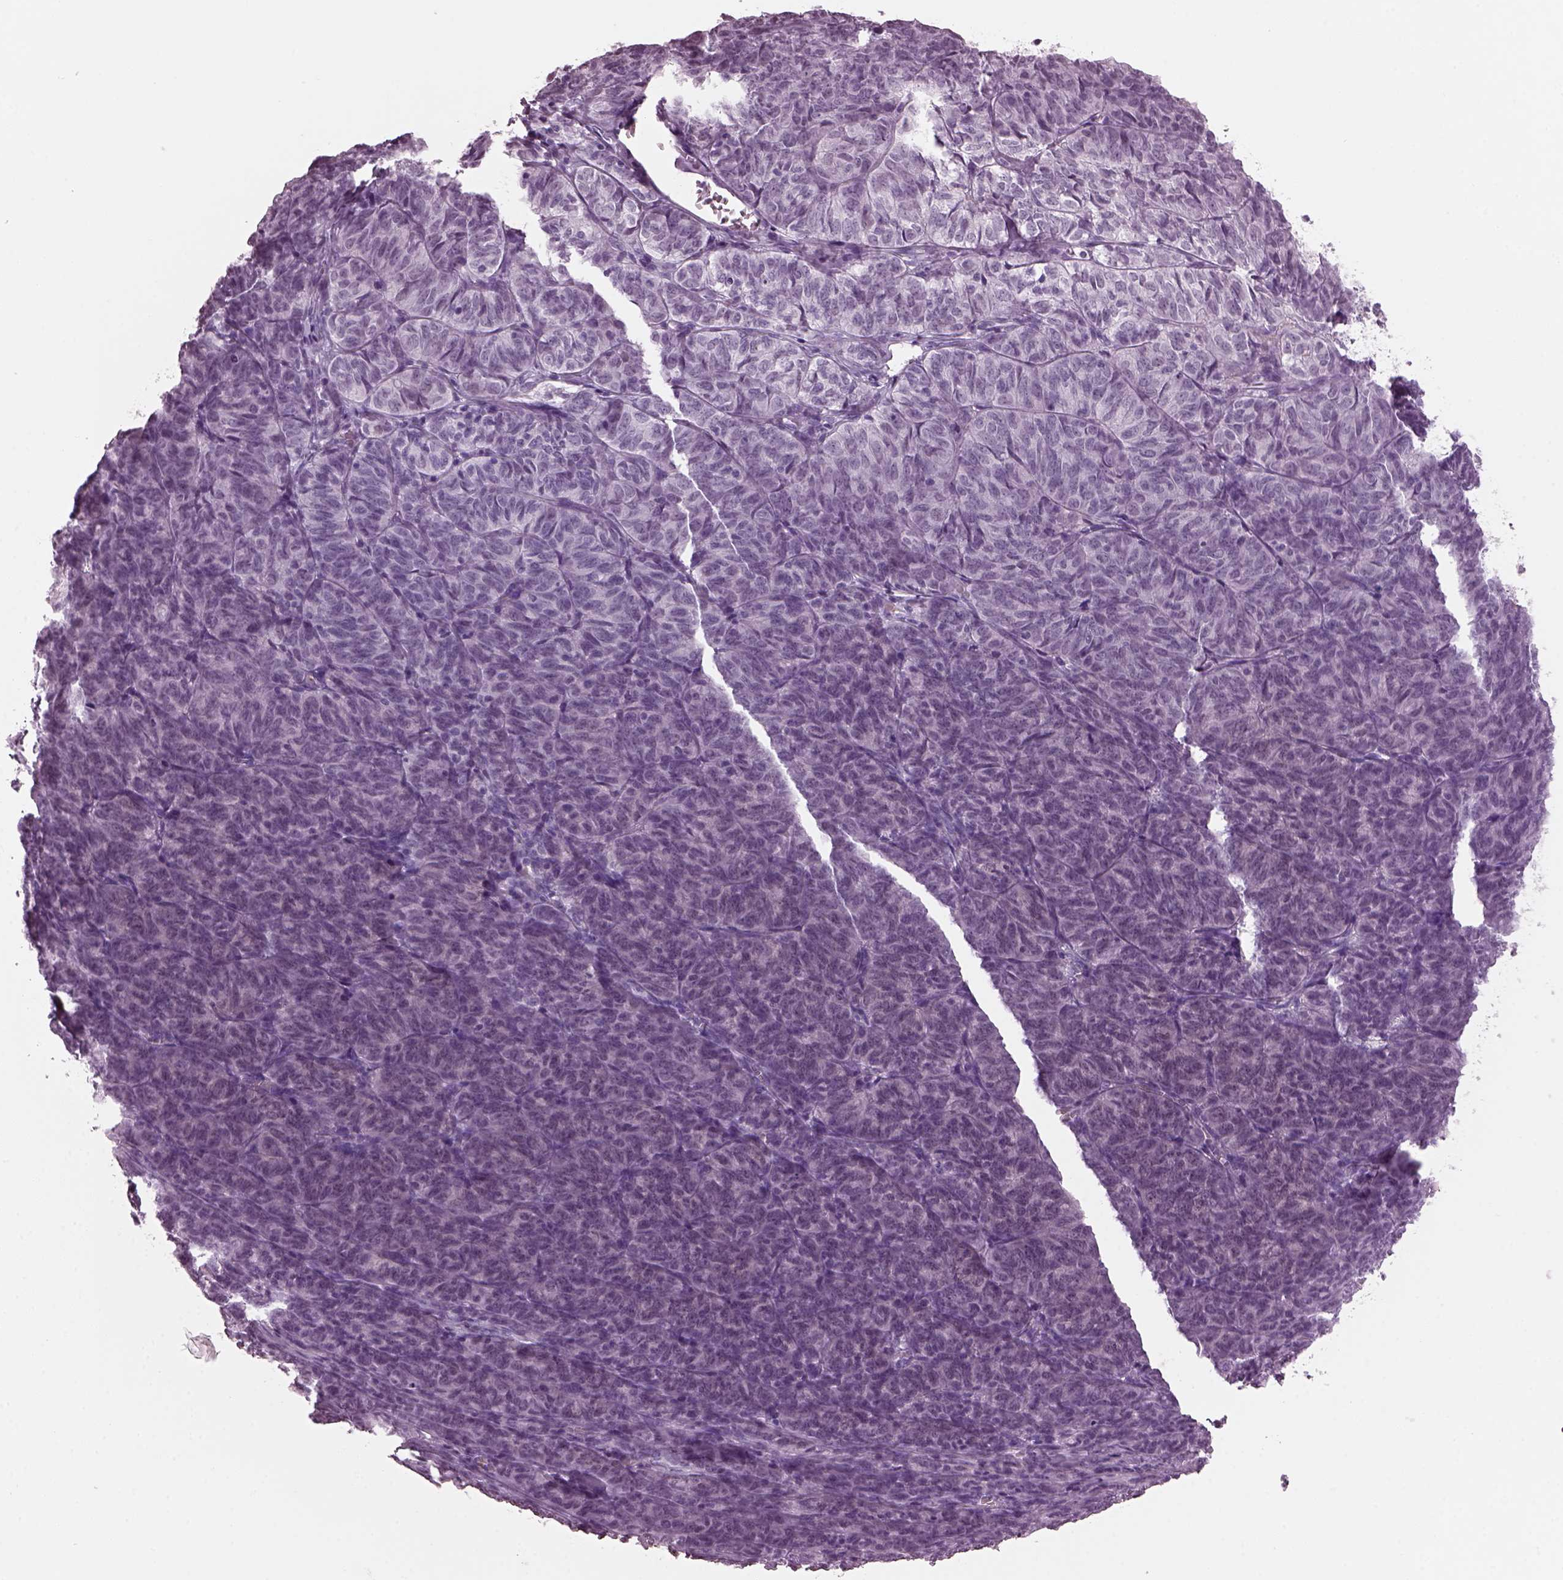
{"staining": {"intensity": "negative", "quantity": "none", "location": "none"}, "tissue": "ovarian cancer", "cell_type": "Tumor cells", "image_type": "cancer", "snomed": [{"axis": "morphology", "description": "Carcinoma, endometroid"}, {"axis": "topography", "description": "Ovary"}], "caption": "This is a photomicrograph of IHC staining of ovarian cancer (endometroid carcinoma), which shows no staining in tumor cells.", "gene": "KRTAP3-2", "patient": {"sex": "female", "age": 80}}